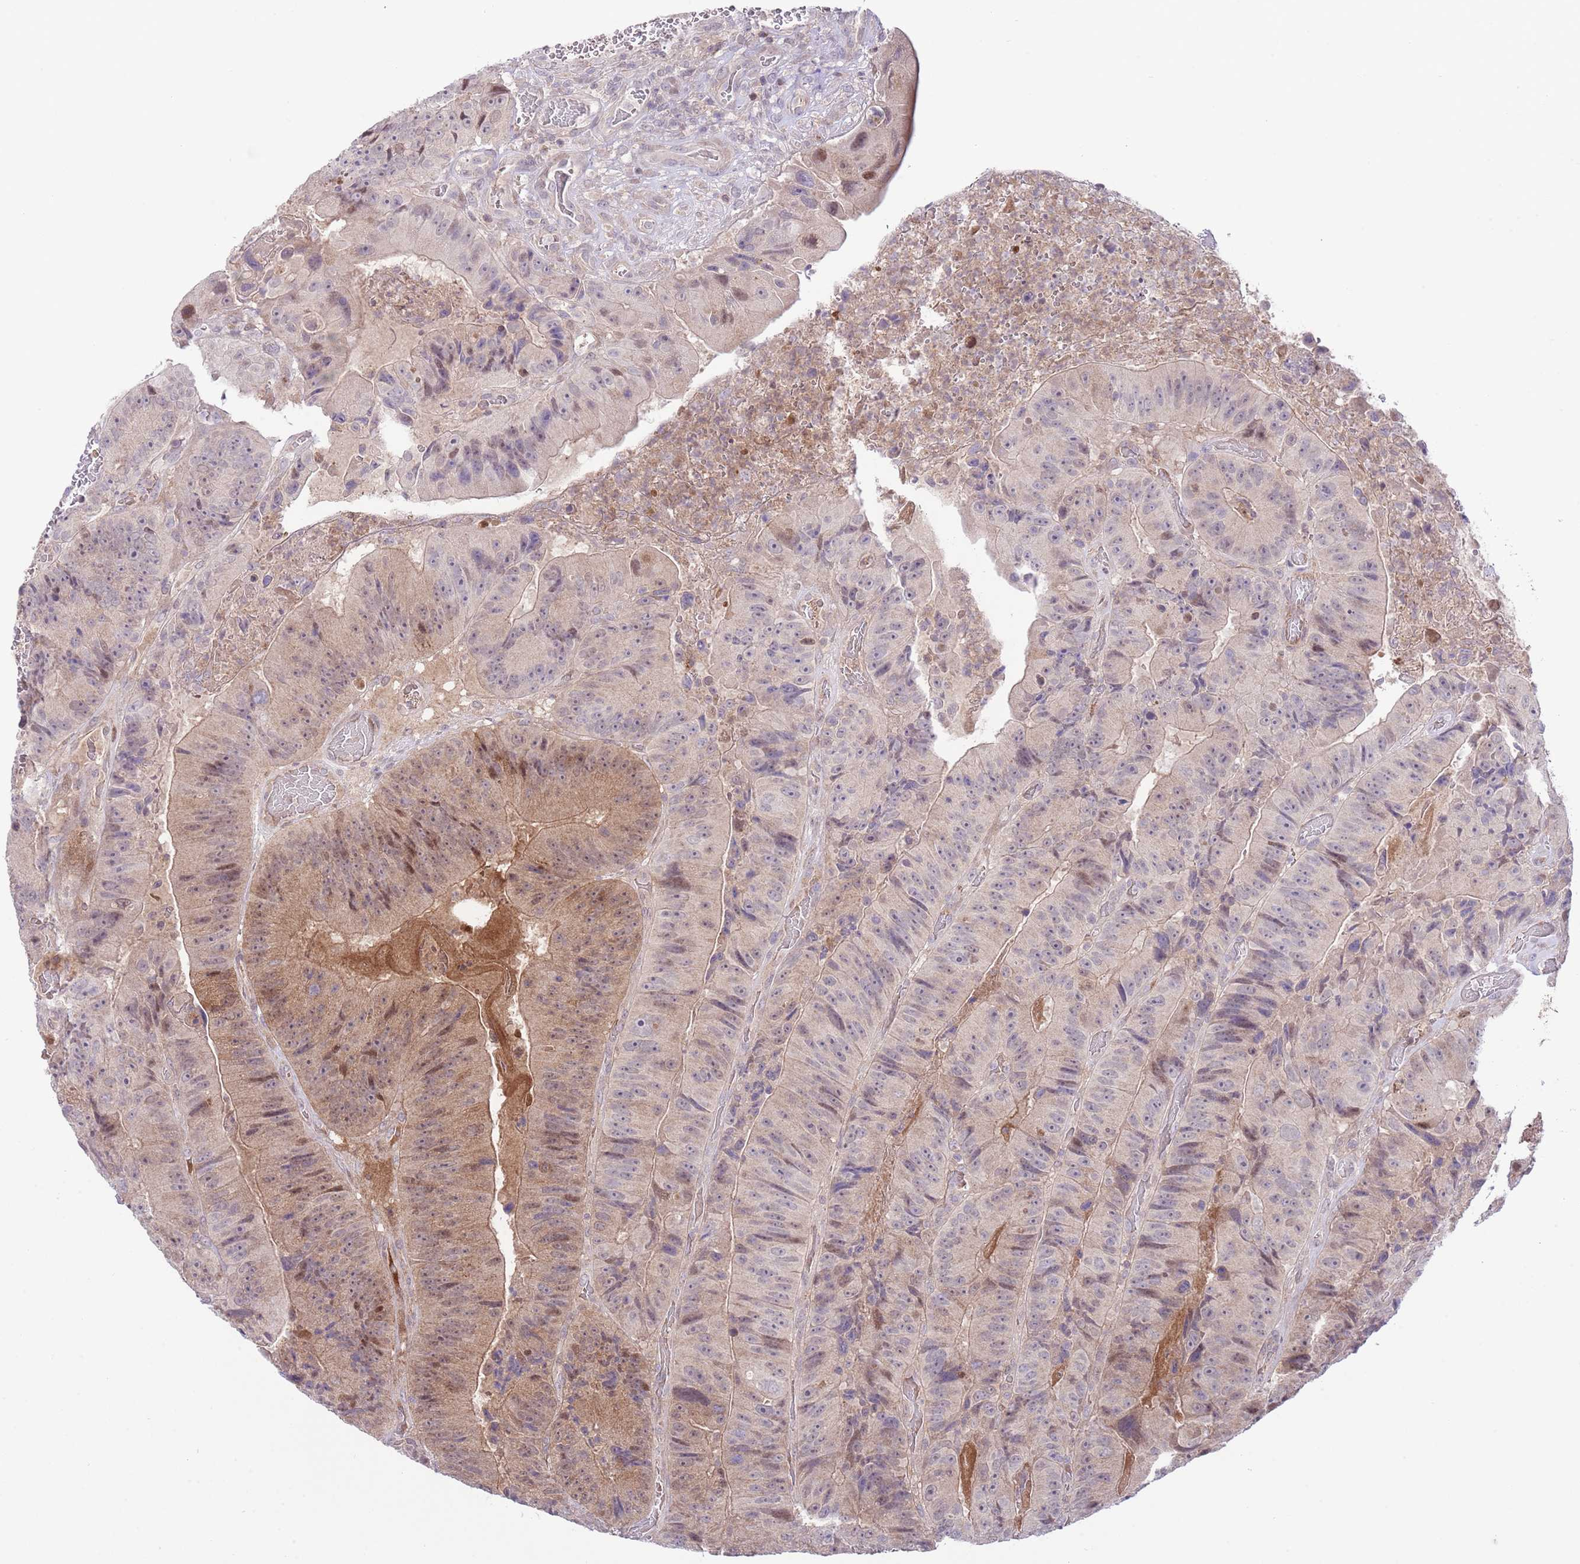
{"staining": {"intensity": "weak", "quantity": "25%-75%", "location": "cytoplasmic/membranous,nuclear"}, "tissue": "colorectal cancer", "cell_type": "Tumor cells", "image_type": "cancer", "snomed": [{"axis": "morphology", "description": "Adenocarcinoma, NOS"}, {"axis": "topography", "description": "Colon"}], "caption": "Protein analysis of colorectal adenocarcinoma tissue displays weak cytoplasmic/membranous and nuclear staining in approximately 25%-75% of tumor cells.", "gene": "HDHD2", "patient": {"sex": "female", "age": 86}}